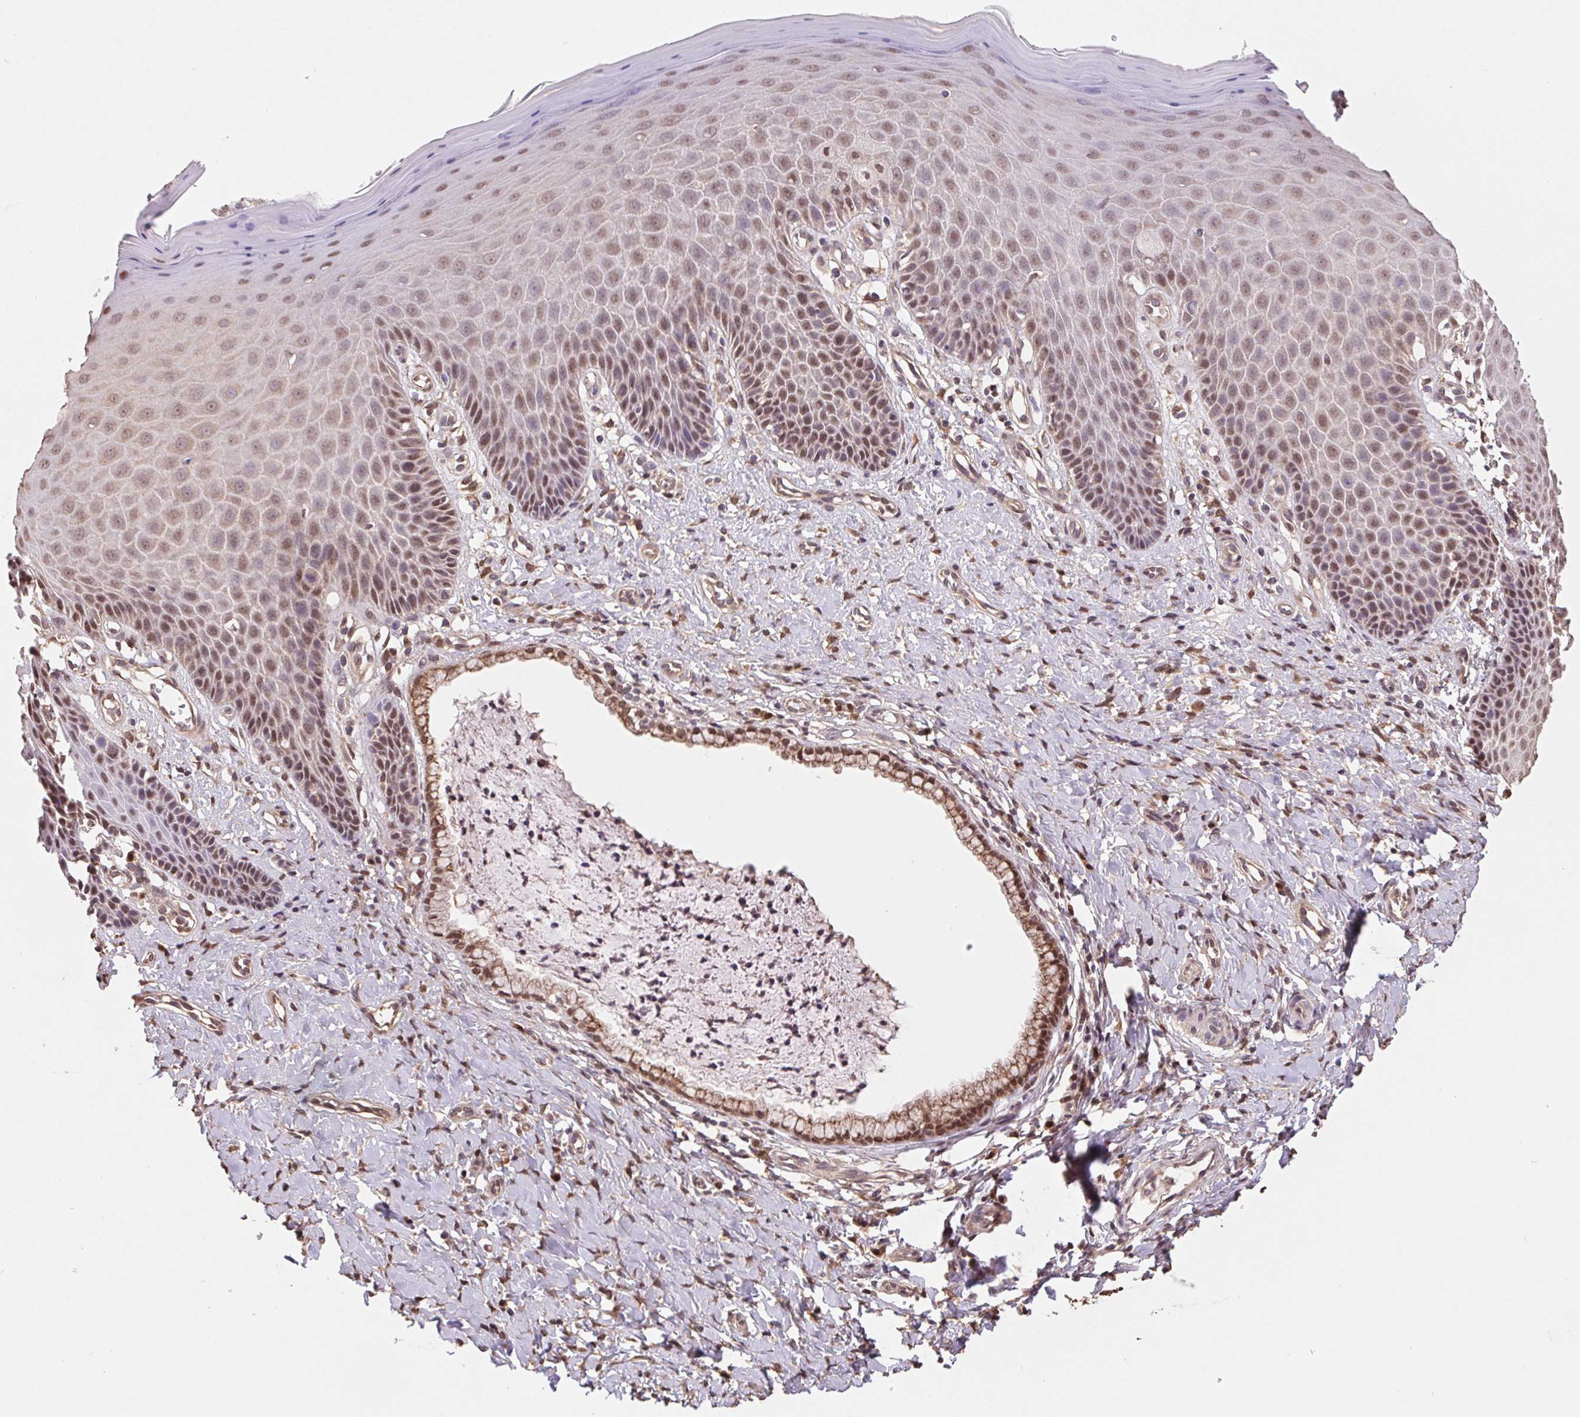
{"staining": {"intensity": "moderate", "quantity": "25%-75%", "location": "nuclear"}, "tissue": "vagina", "cell_type": "Squamous epithelial cells", "image_type": "normal", "snomed": [{"axis": "morphology", "description": "Normal tissue, NOS"}, {"axis": "topography", "description": "Vagina"}], "caption": "DAB immunohistochemical staining of unremarkable vagina shows moderate nuclear protein positivity in about 25%-75% of squamous epithelial cells.", "gene": "CUTA", "patient": {"sex": "female", "age": 83}}